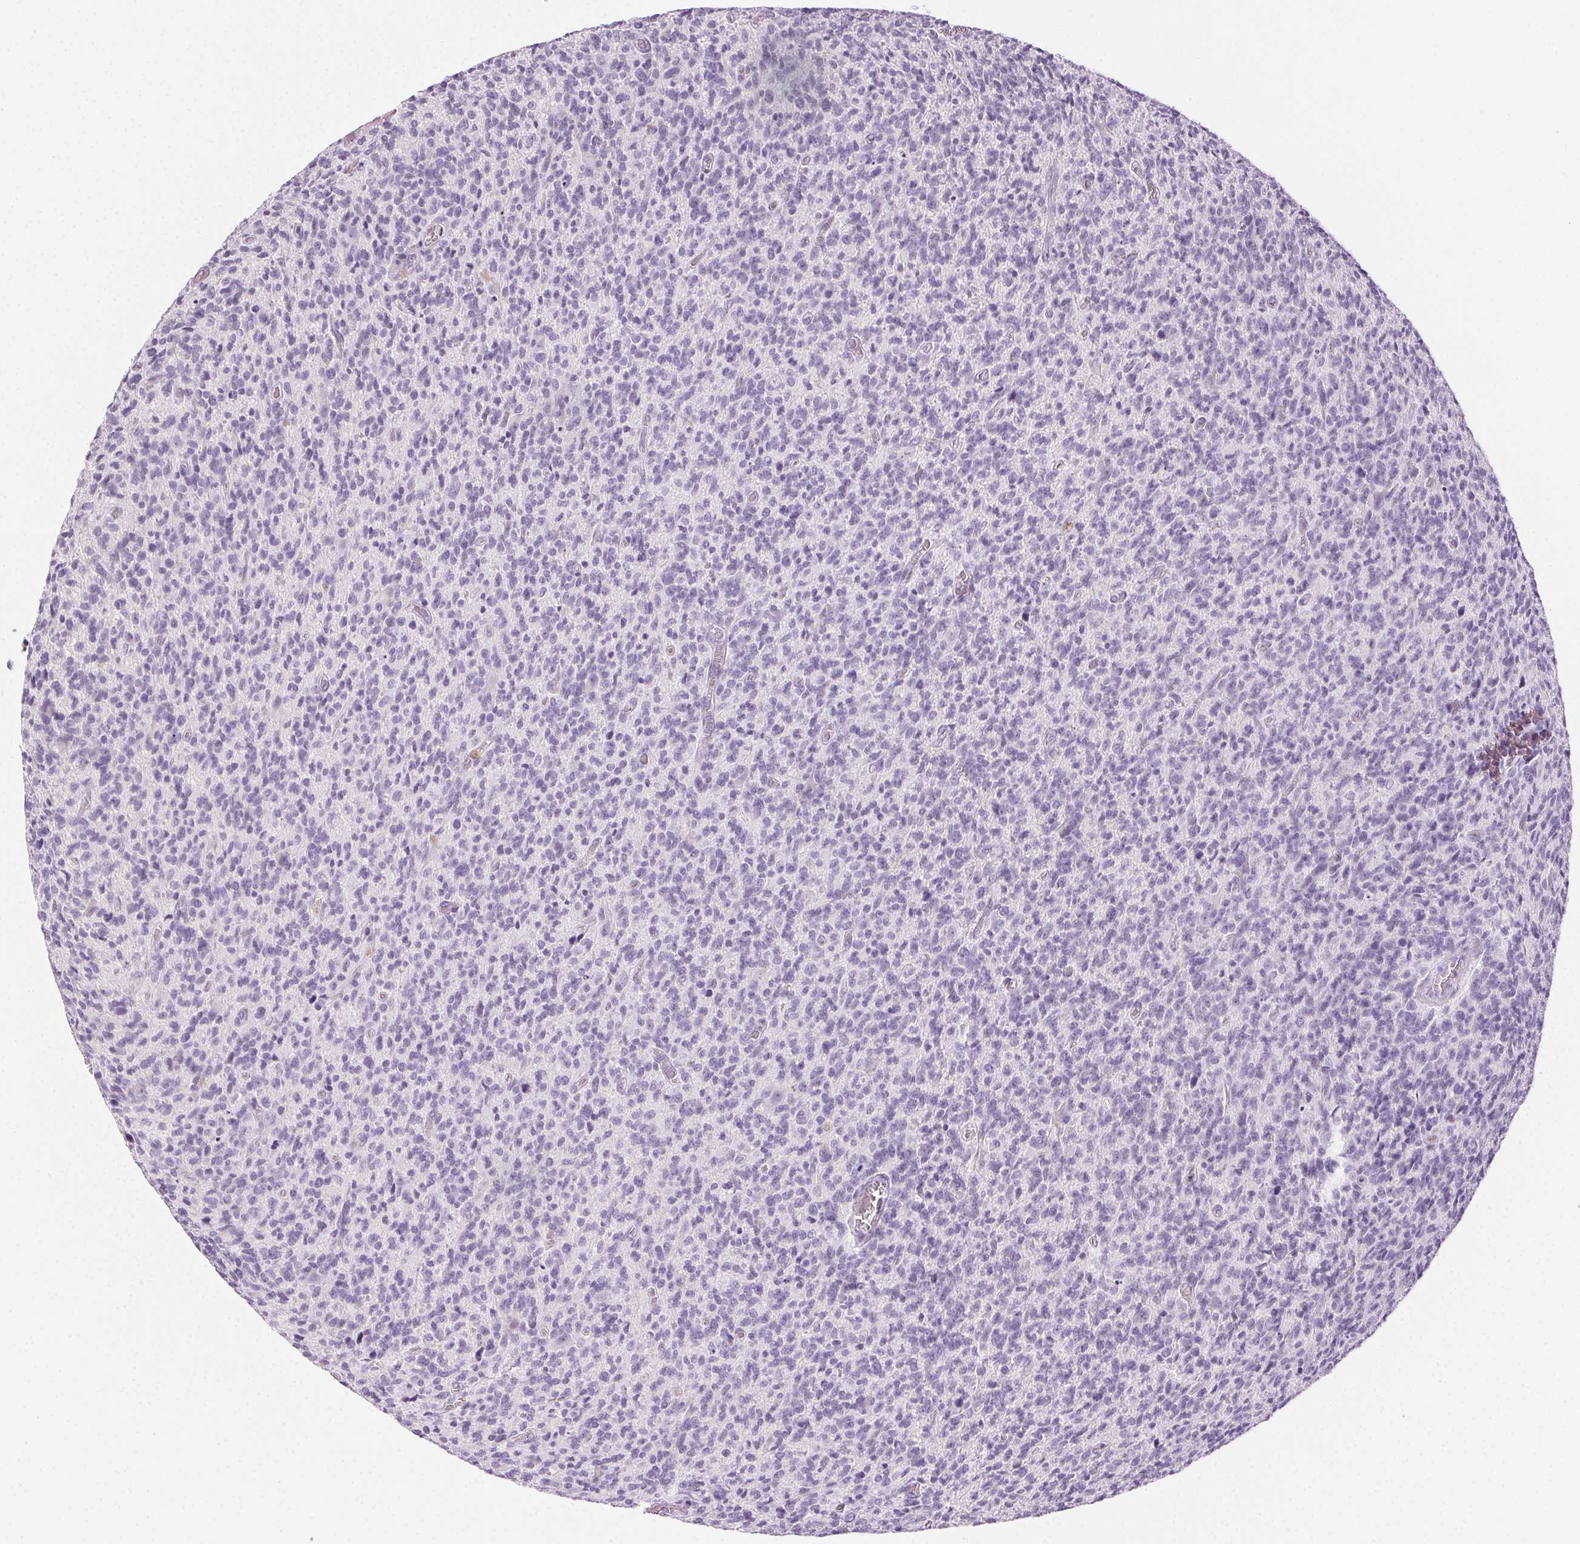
{"staining": {"intensity": "negative", "quantity": "none", "location": "none"}, "tissue": "glioma", "cell_type": "Tumor cells", "image_type": "cancer", "snomed": [{"axis": "morphology", "description": "Glioma, malignant, High grade"}, {"axis": "topography", "description": "Brain"}], "caption": "Histopathology image shows no protein staining in tumor cells of malignant glioma (high-grade) tissue.", "gene": "MPO", "patient": {"sex": "male", "age": 76}}